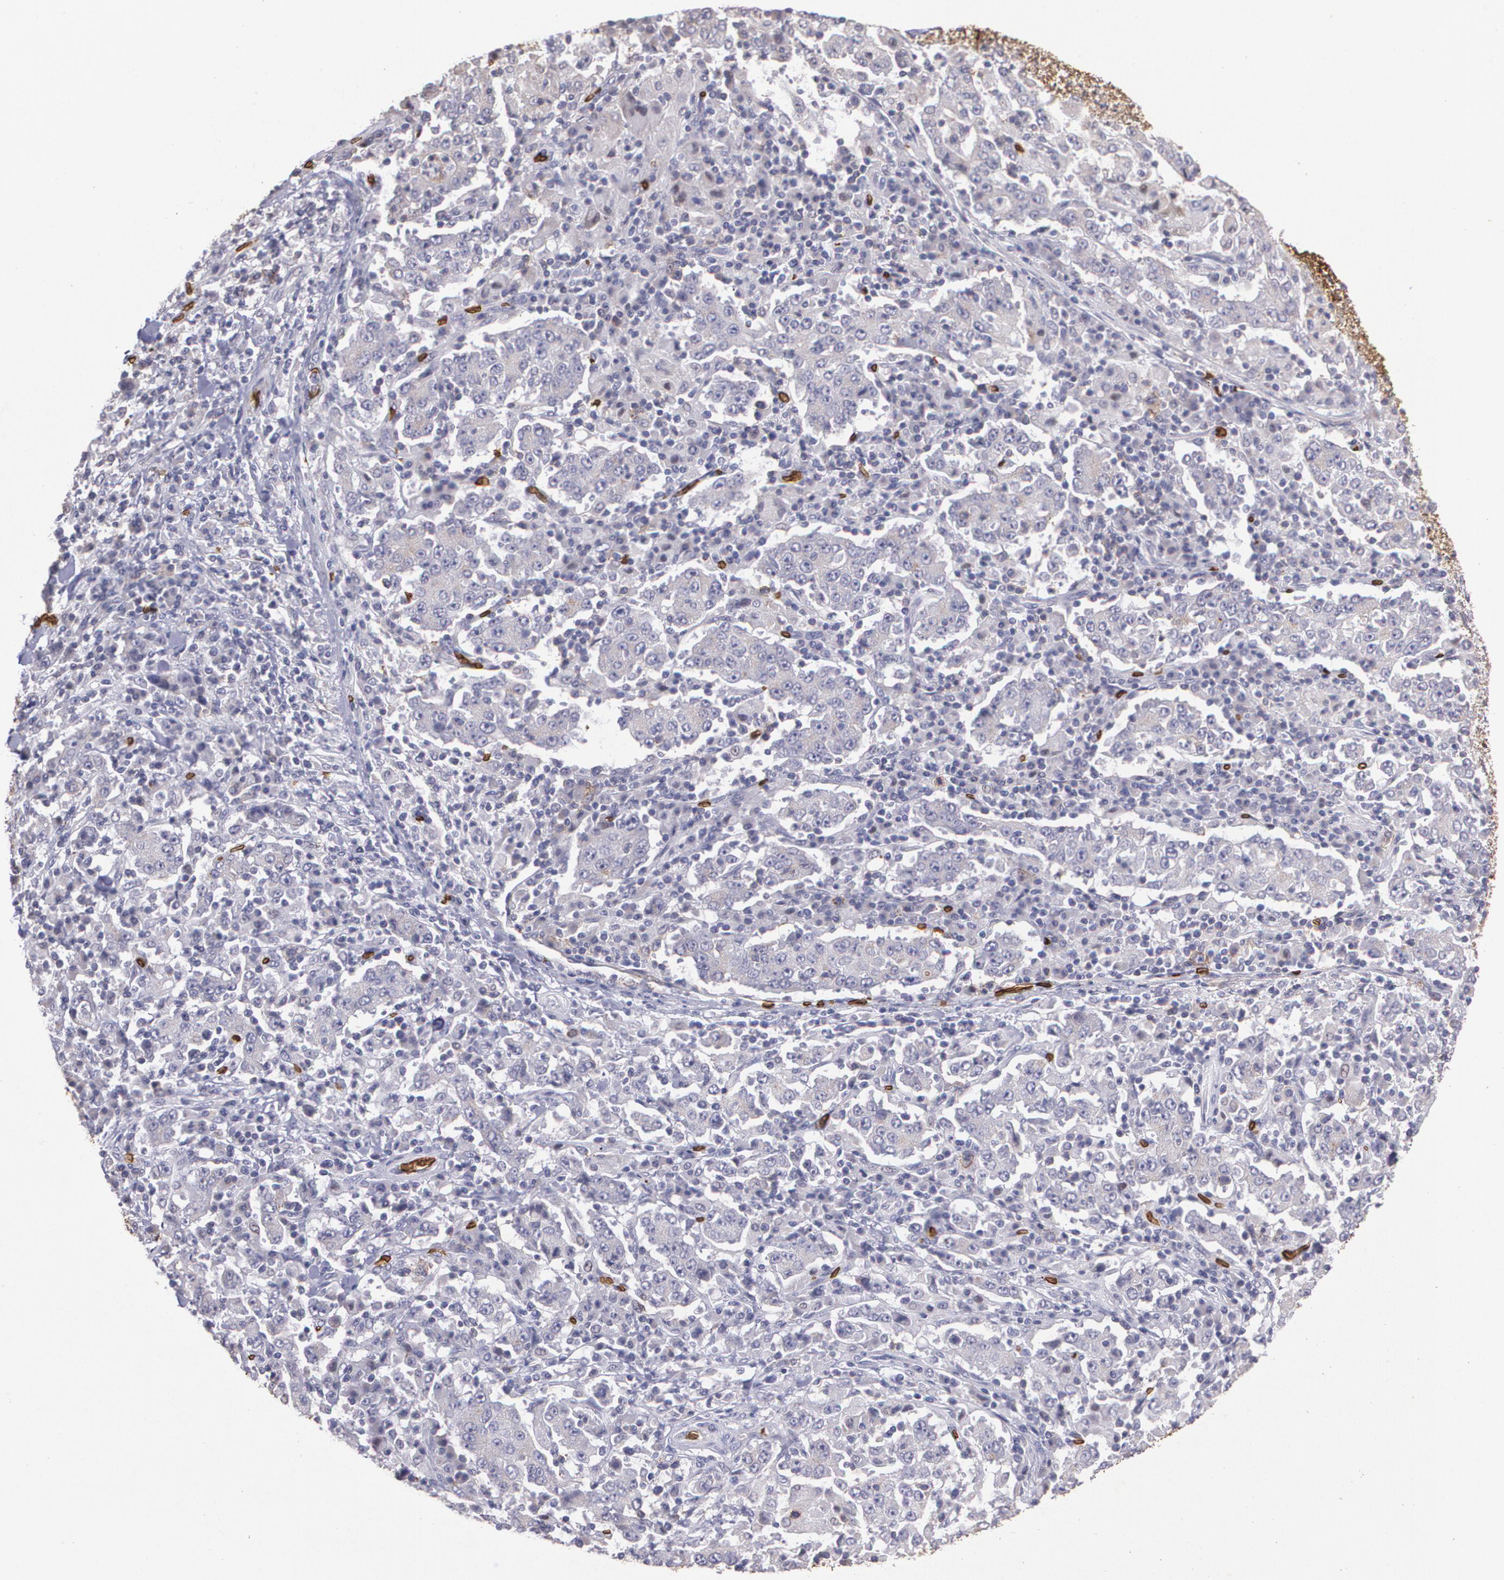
{"staining": {"intensity": "weak", "quantity": "<25%", "location": "cytoplasmic/membranous"}, "tissue": "stomach cancer", "cell_type": "Tumor cells", "image_type": "cancer", "snomed": [{"axis": "morphology", "description": "Normal tissue, NOS"}, {"axis": "morphology", "description": "Adenocarcinoma, NOS"}, {"axis": "topography", "description": "Stomach, upper"}, {"axis": "topography", "description": "Stomach"}], "caption": "Human stomach cancer stained for a protein using IHC exhibits no staining in tumor cells.", "gene": "SLC2A1", "patient": {"sex": "male", "age": 59}}